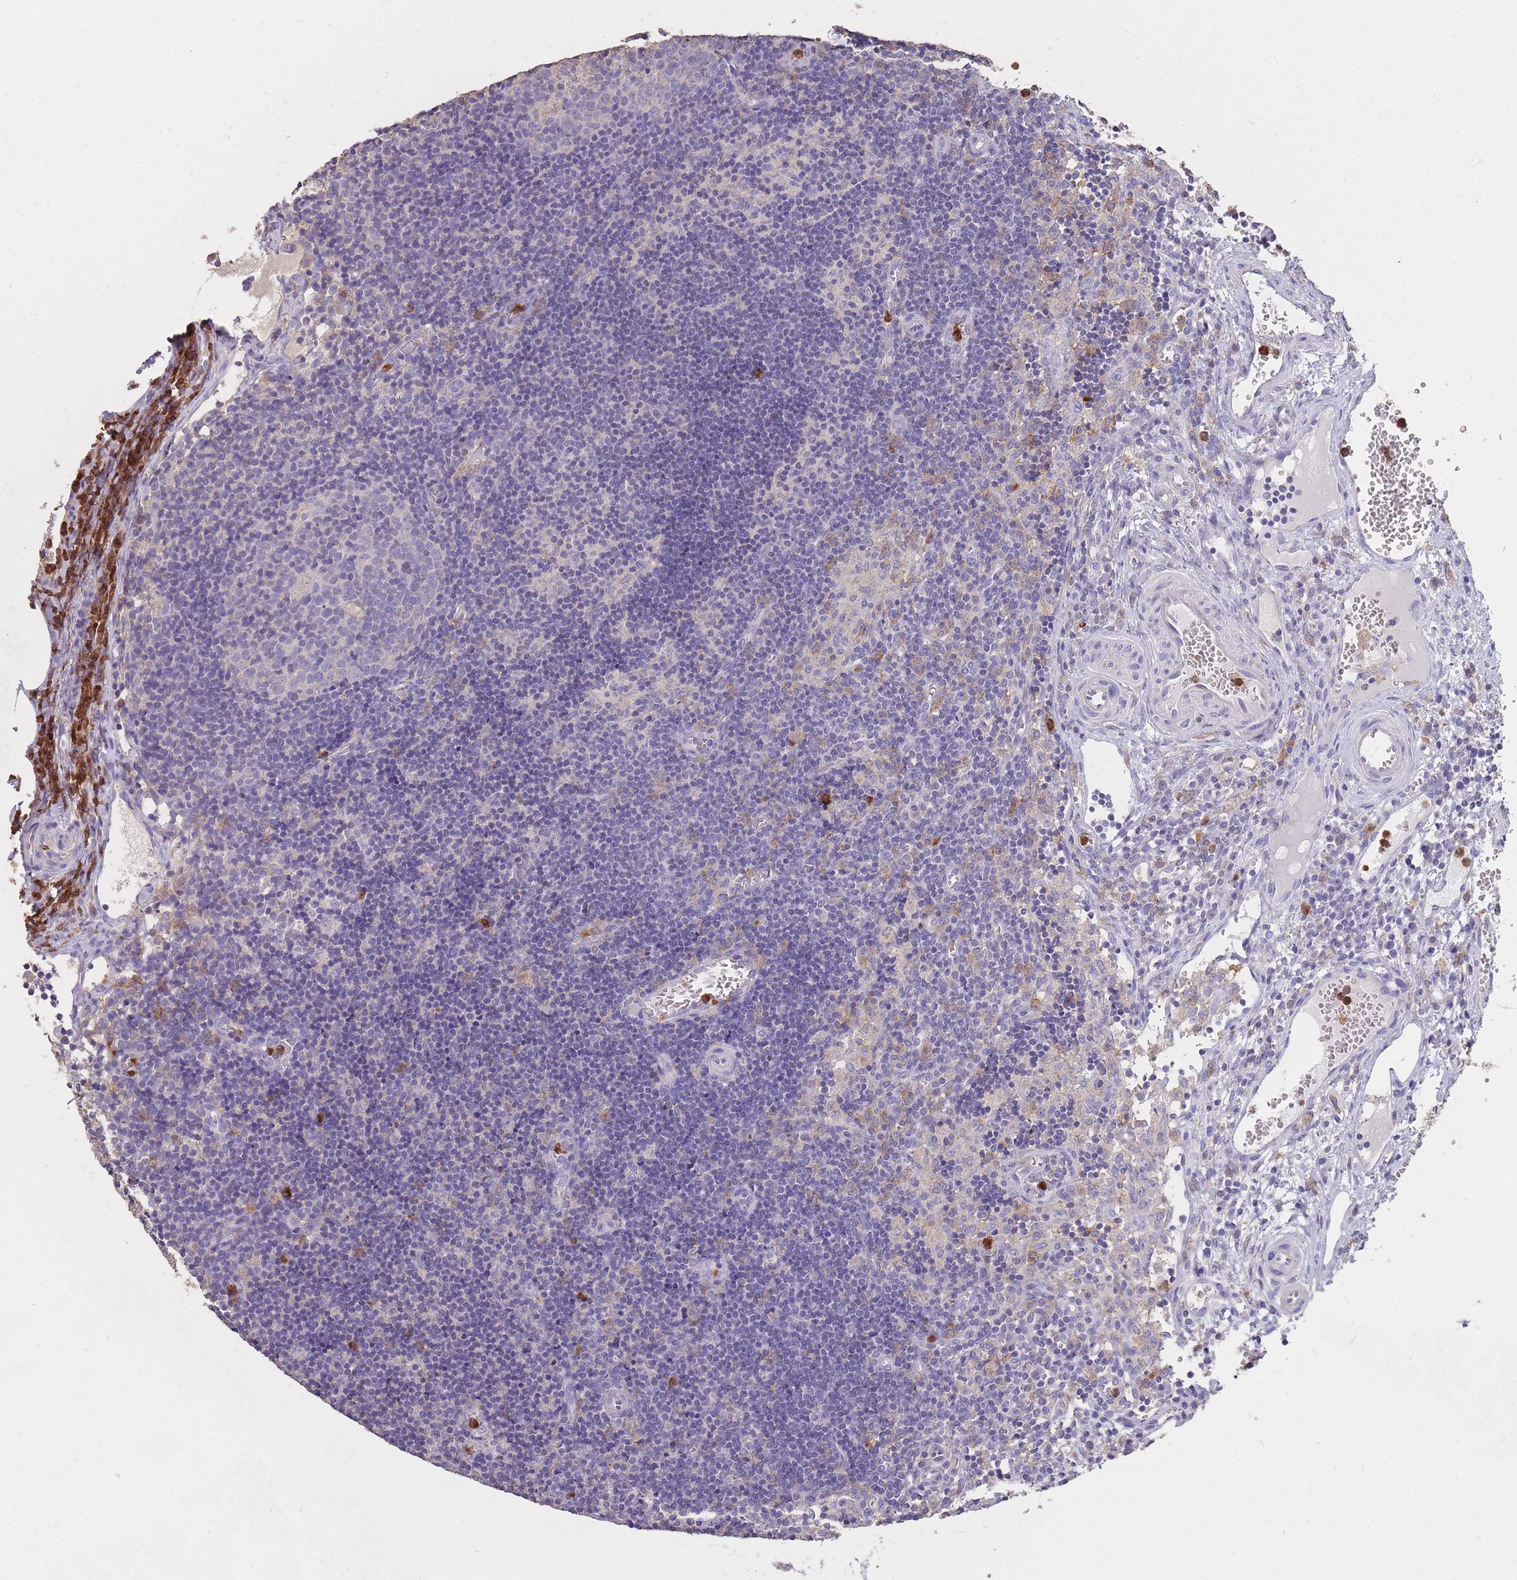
{"staining": {"intensity": "negative", "quantity": "none", "location": "none"}, "tissue": "lymph node", "cell_type": "Germinal center cells", "image_type": "normal", "snomed": [{"axis": "morphology", "description": "Normal tissue, NOS"}, {"axis": "topography", "description": "Lymph node"}], "caption": "Immunohistochemistry (IHC) of normal human lymph node displays no expression in germinal center cells.", "gene": "CLEC12A", "patient": {"sex": "female", "age": 37}}